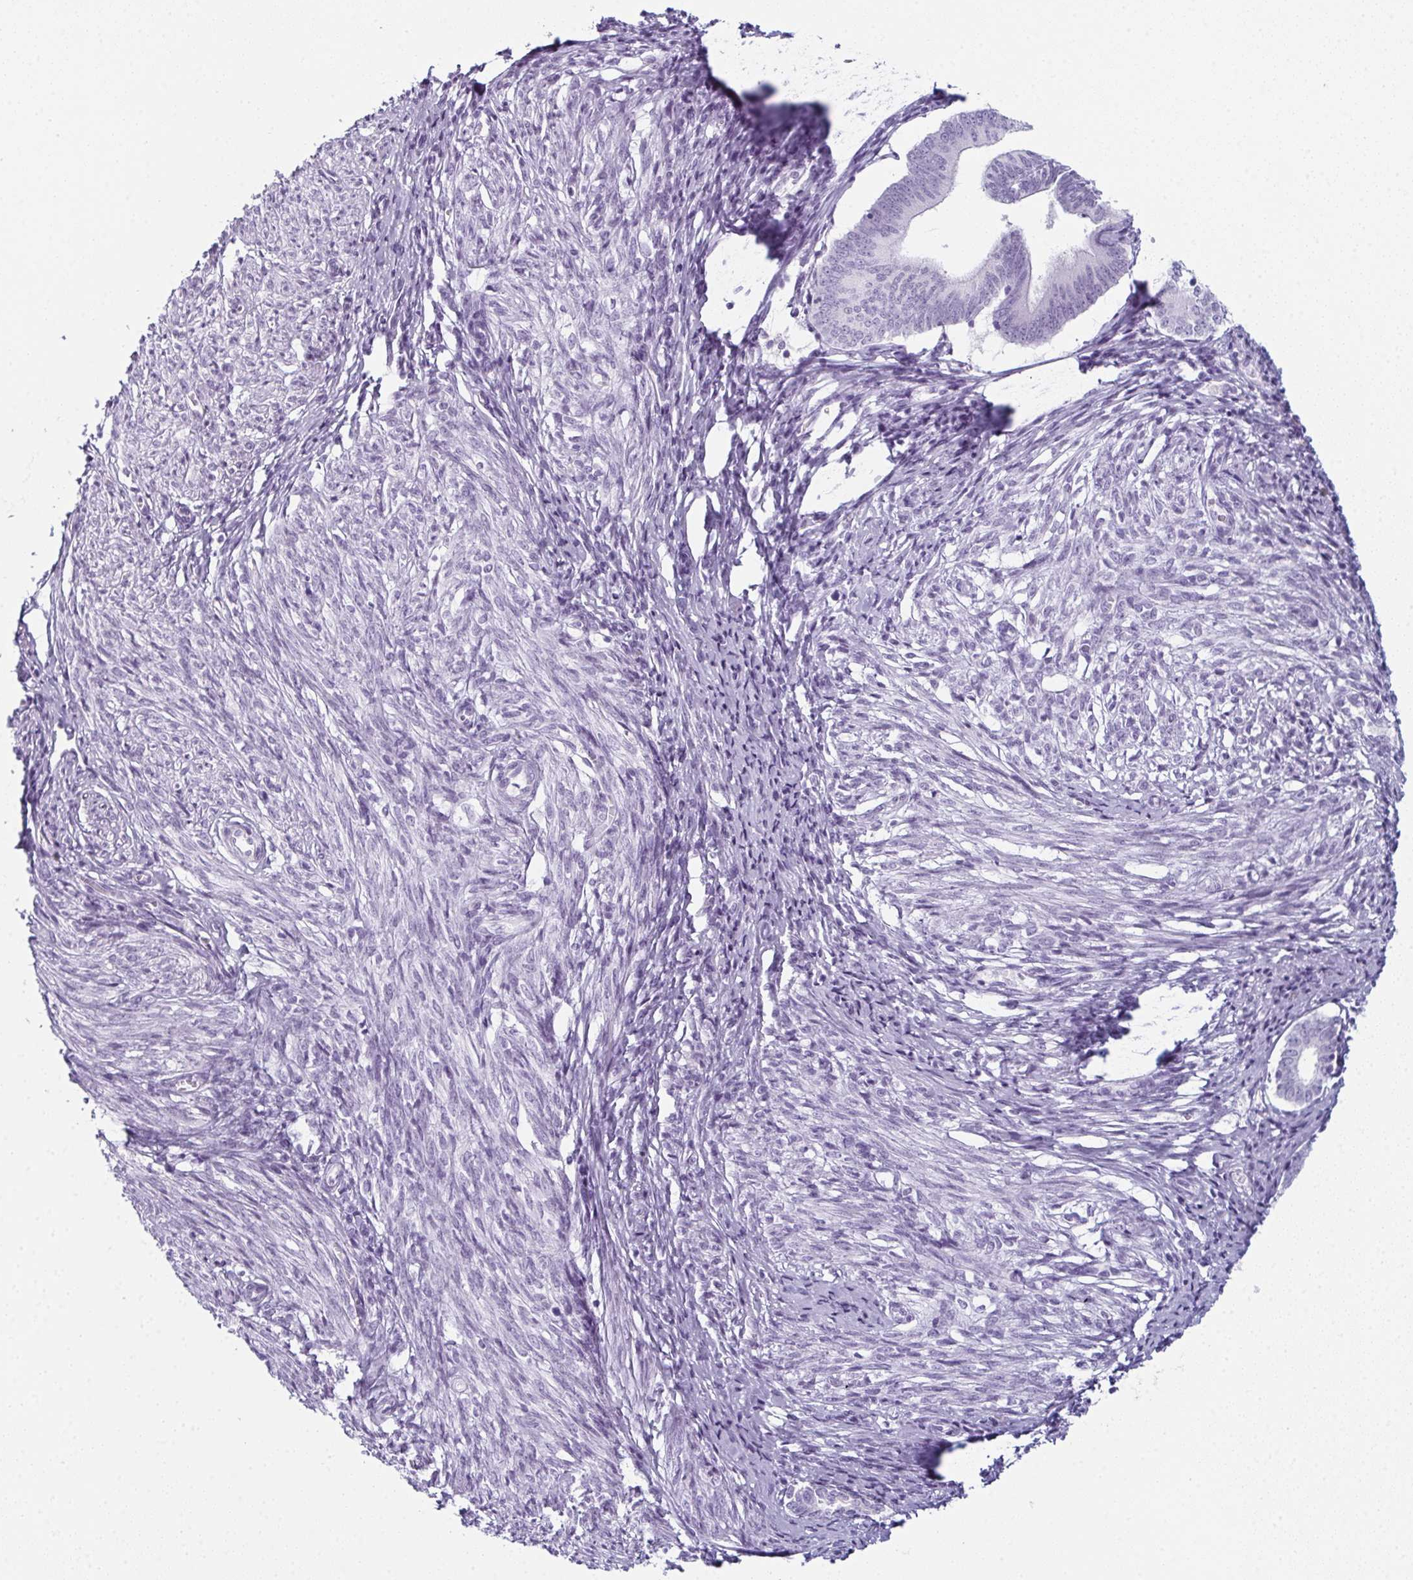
{"staining": {"intensity": "negative", "quantity": "none", "location": "none"}, "tissue": "endometrium", "cell_type": "Cells in endometrial stroma", "image_type": "normal", "snomed": [{"axis": "morphology", "description": "Normal tissue, NOS"}, {"axis": "topography", "description": "Endometrium"}], "caption": "There is no significant staining in cells in endometrial stroma of endometrium. (DAB immunohistochemistry (IHC) visualized using brightfield microscopy, high magnification).", "gene": "ENKUR", "patient": {"sex": "female", "age": 50}}